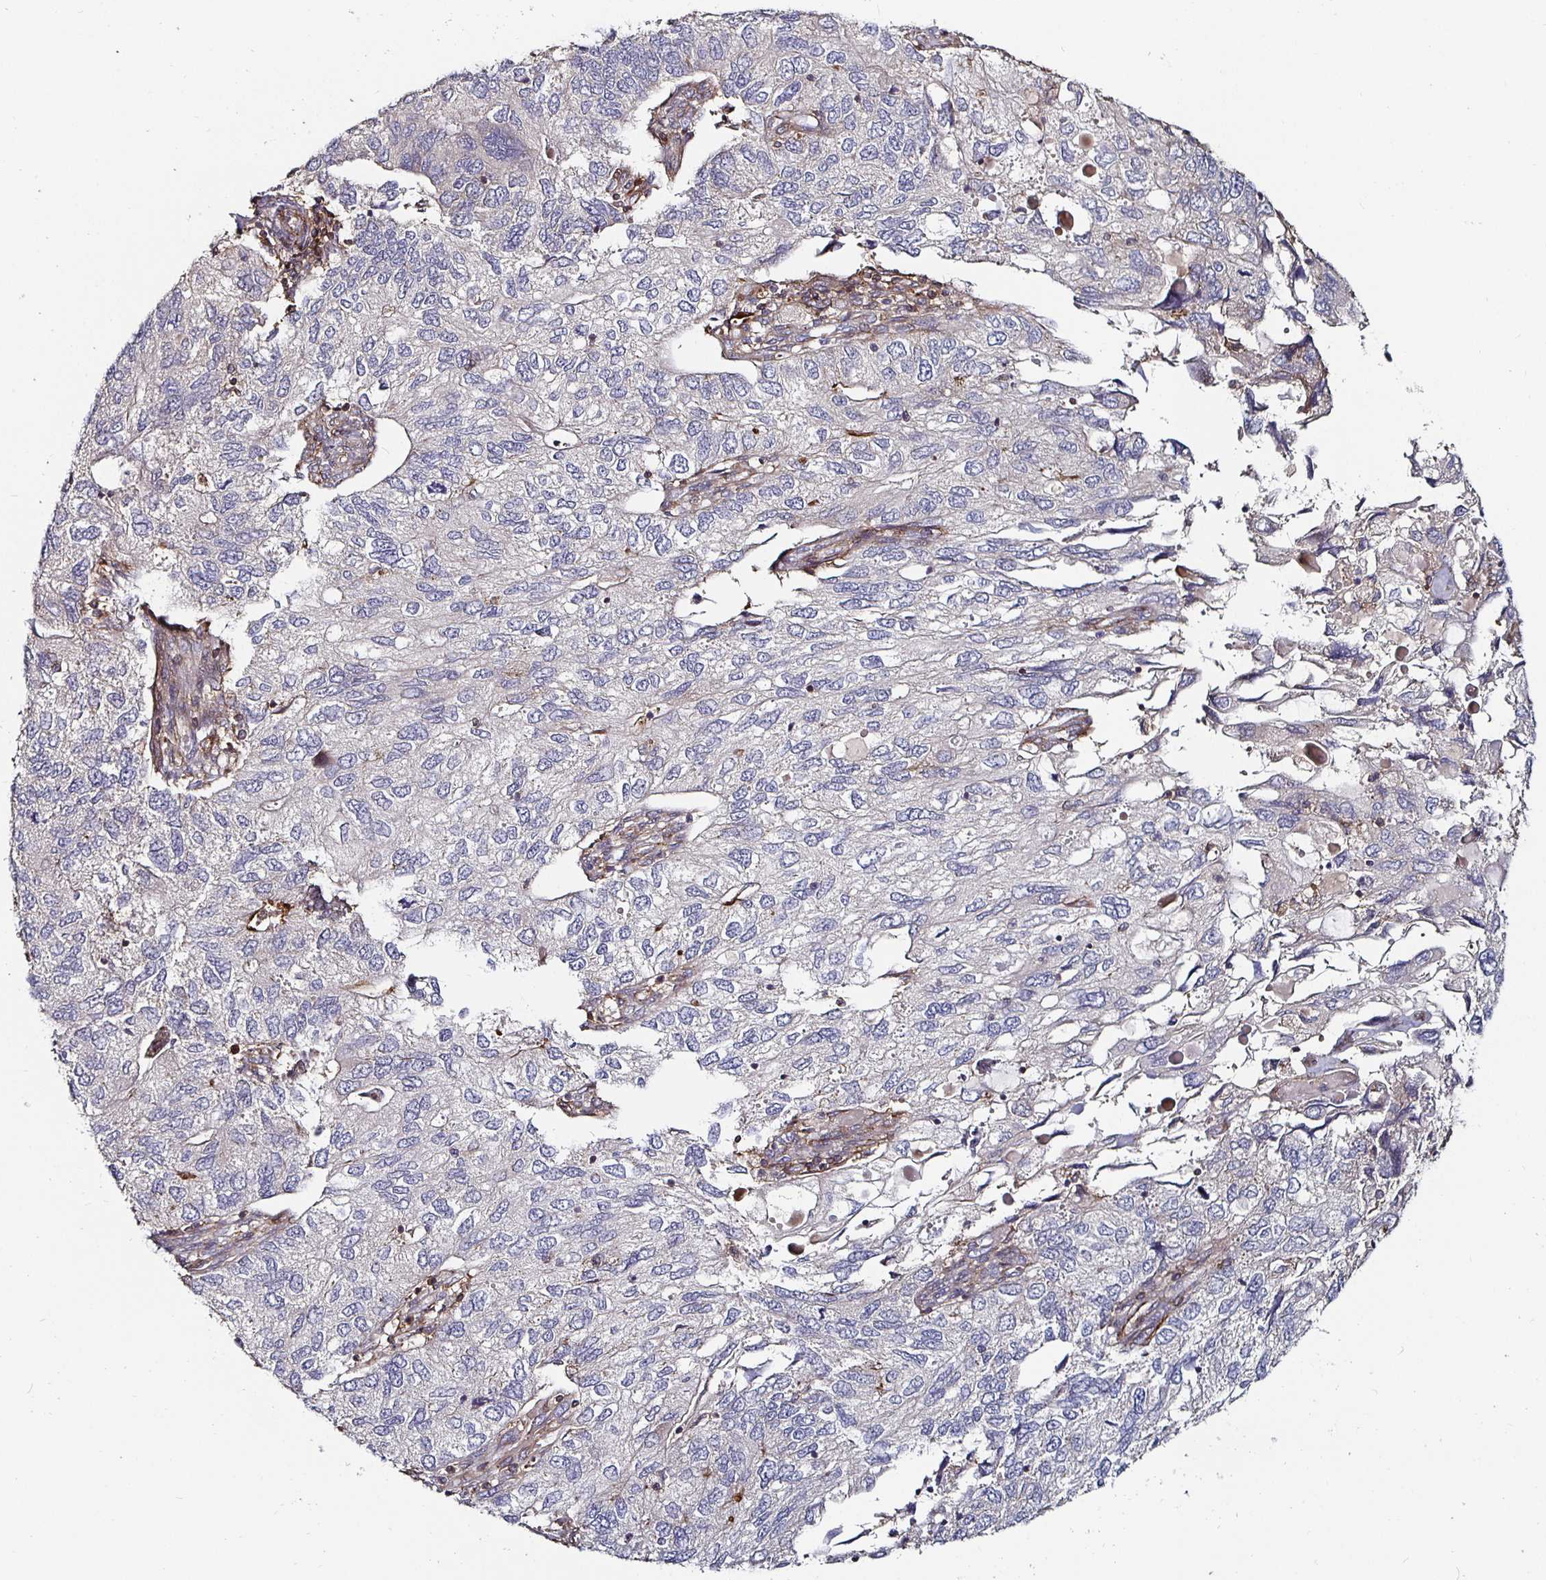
{"staining": {"intensity": "negative", "quantity": "none", "location": "none"}, "tissue": "endometrial cancer", "cell_type": "Tumor cells", "image_type": "cancer", "snomed": [{"axis": "morphology", "description": "Carcinoma, NOS"}, {"axis": "topography", "description": "Uterus"}], "caption": "Carcinoma (endometrial) stained for a protein using immunohistochemistry shows no expression tumor cells.", "gene": "GJA4", "patient": {"sex": "female", "age": 76}}